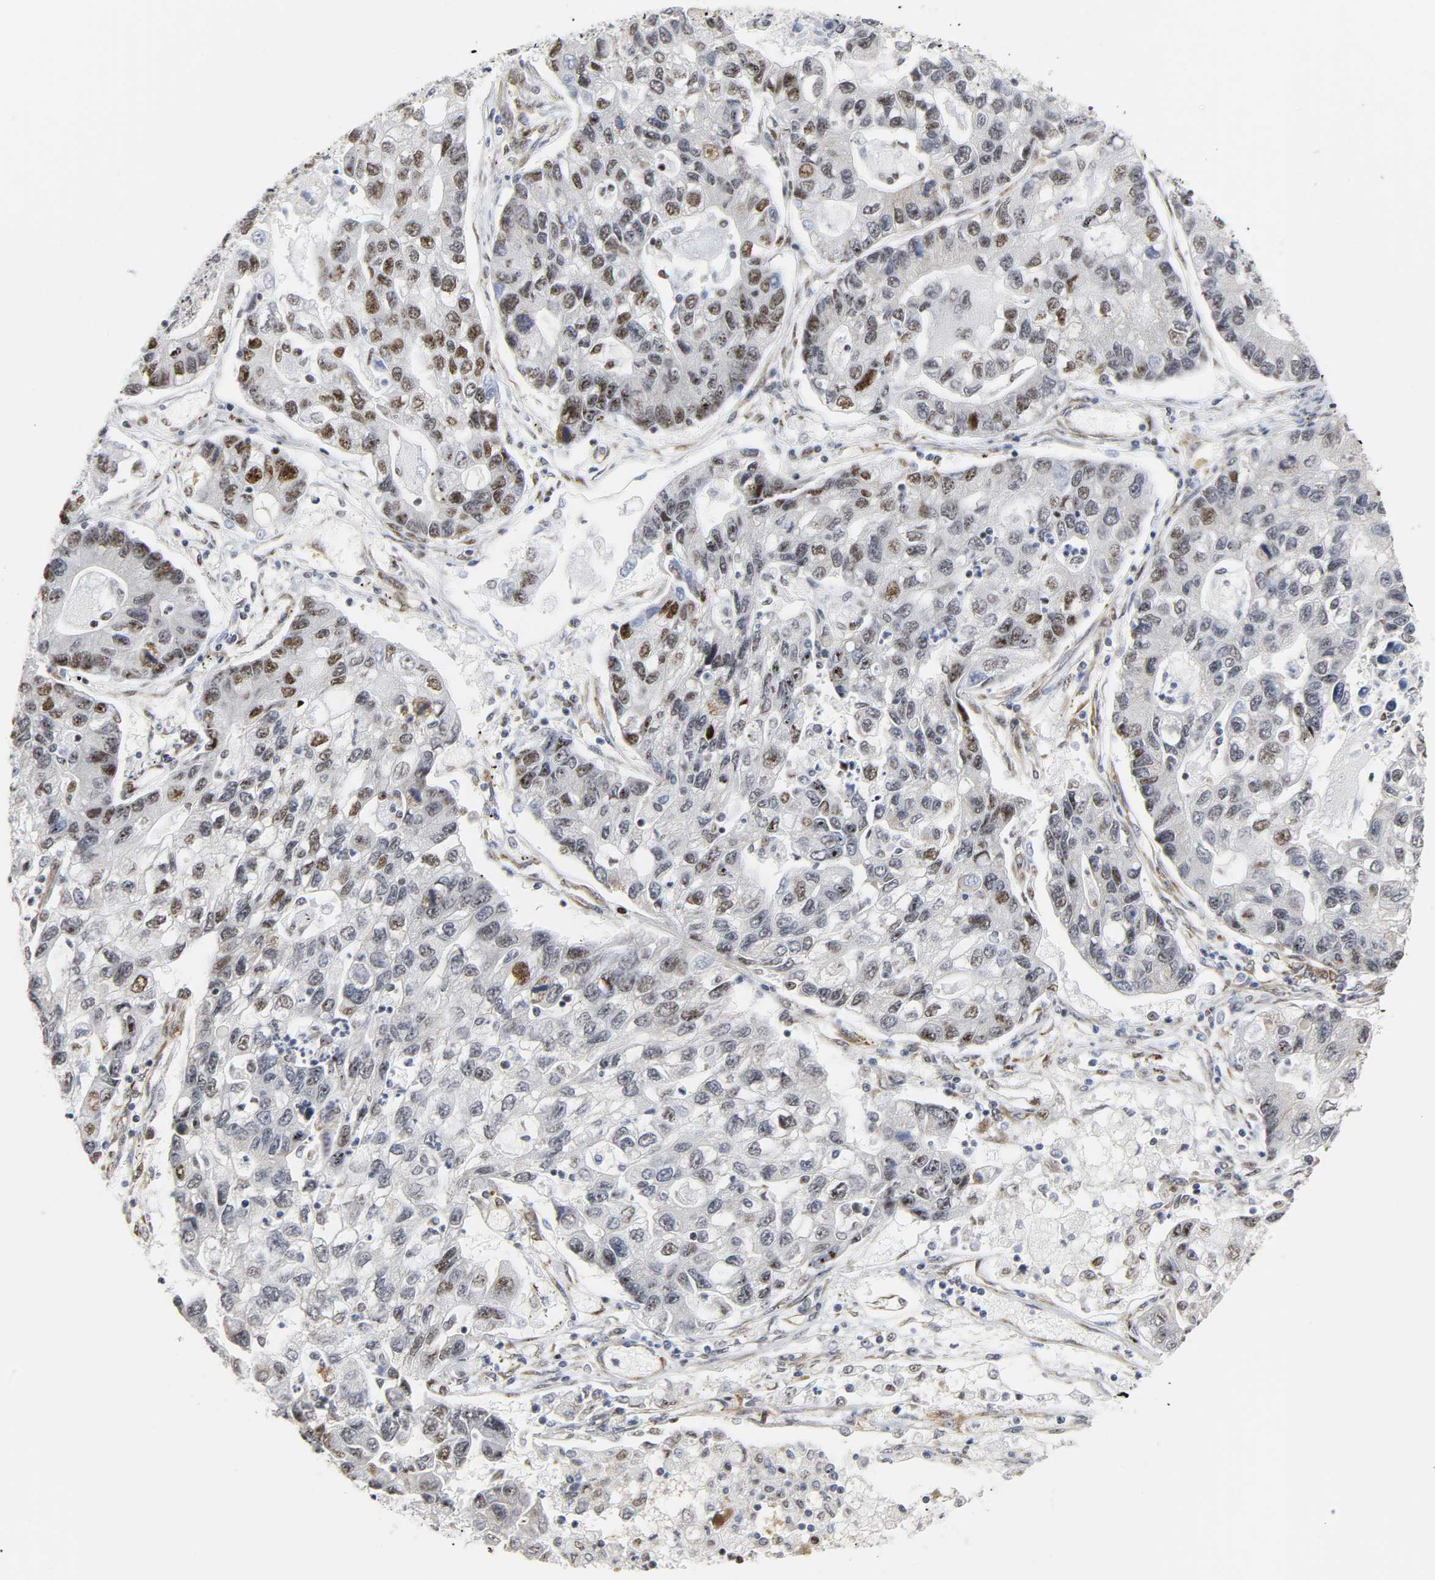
{"staining": {"intensity": "moderate", "quantity": "25%-75%", "location": "nuclear"}, "tissue": "lung cancer", "cell_type": "Tumor cells", "image_type": "cancer", "snomed": [{"axis": "morphology", "description": "Adenocarcinoma, NOS"}, {"axis": "topography", "description": "Lung"}], "caption": "The image demonstrates staining of lung adenocarcinoma, revealing moderate nuclear protein positivity (brown color) within tumor cells. The protein of interest is stained brown, and the nuclei are stained in blue (DAB (3,3'-diaminobenzidine) IHC with brightfield microscopy, high magnification).", "gene": "DOCK1", "patient": {"sex": "female", "age": 51}}